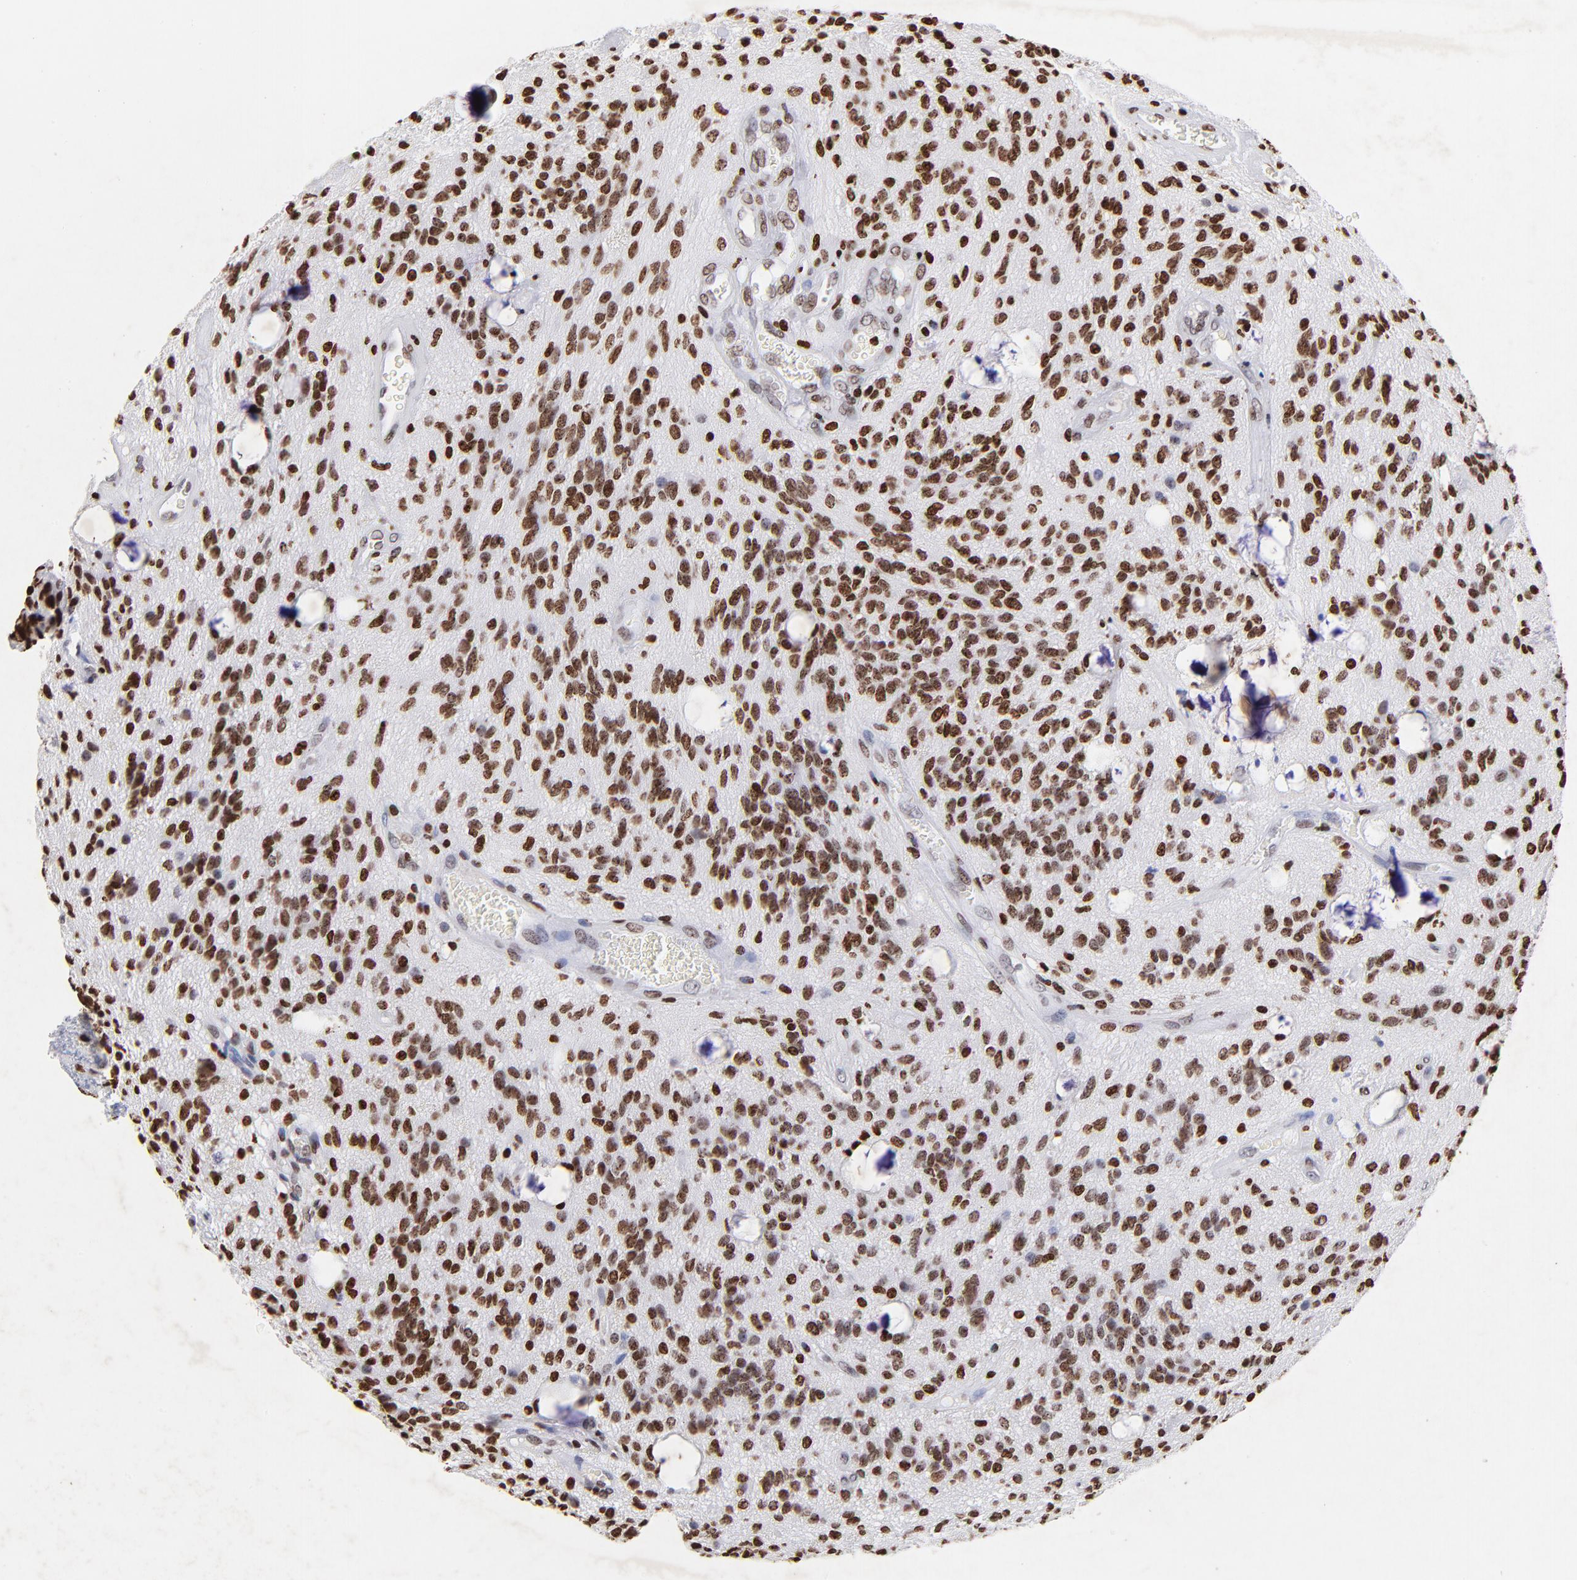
{"staining": {"intensity": "strong", "quantity": ">75%", "location": "nuclear"}, "tissue": "glioma", "cell_type": "Tumor cells", "image_type": "cancer", "snomed": [{"axis": "morphology", "description": "Glioma, malignant, Low grade"}, {"axis": "topography", "description": "Brain"}], "caption": "Tumor cells demonstrate high levels of strong nuclear expression in approximately >75% of cells in human glioma.", "gene": "FBH1", "patient": {"sex": "female", "age": 15}}